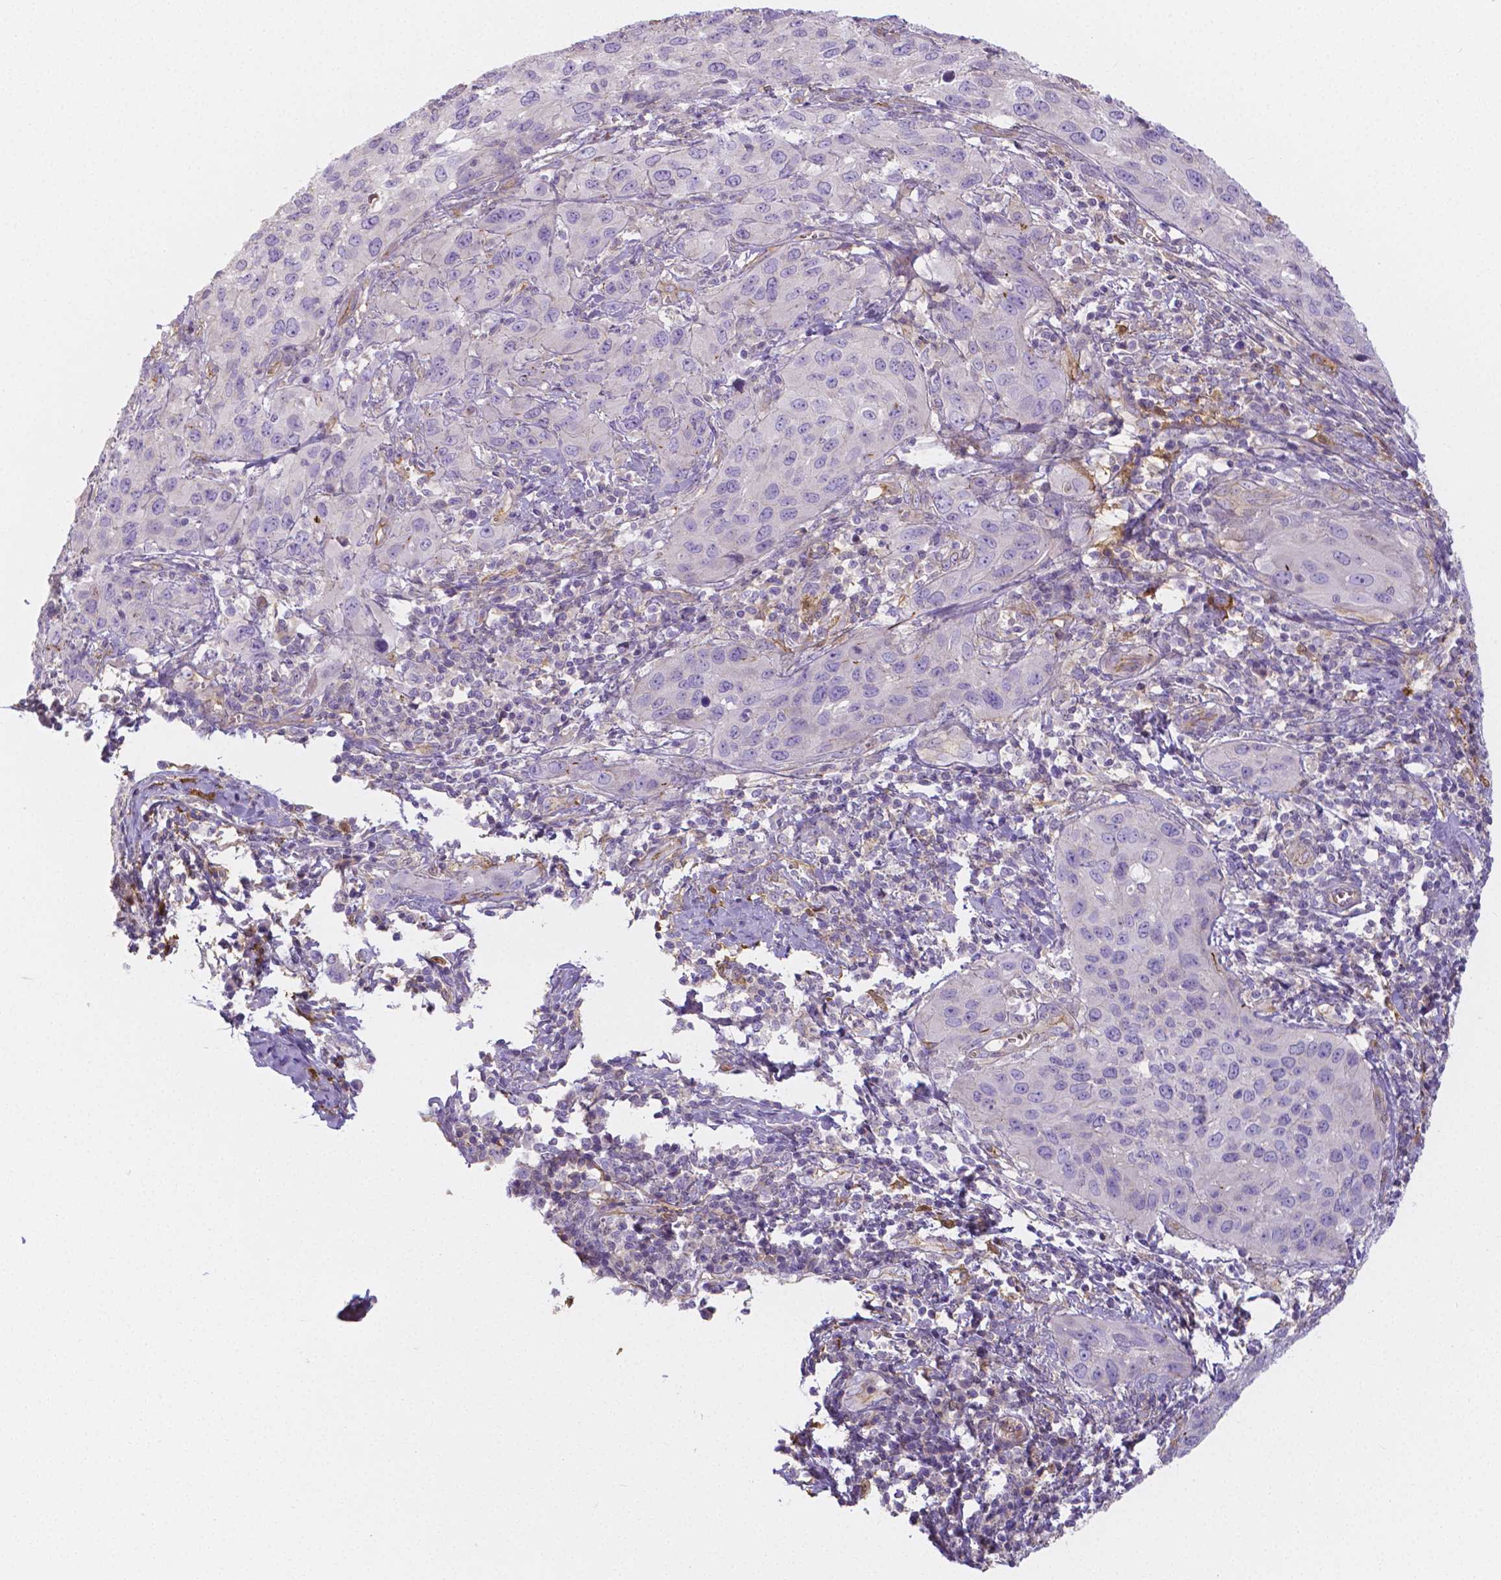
{"staining": {"intensity": "negative", "quantity": "none", "location": "none"}, "tissue": "cervical cancer", "cell_type": "Tumor cells", "image_type": "cancer", "snomed": [{"axis": "morphology", "description": "Normal tissue, NOS"}, {"axis": "morphology", "description": "Squamous cell carcinoma, NOS"}, {"axis": "topography", "description": "Cervix"}], "caption": "DAB (3,3'-diaminobenzidine) immunohistochemical staining of cervical cancer reveals no significant expression in tumor cells.", "gene": "CRMP1", "patient": {"sex": "female", "age": 51}}